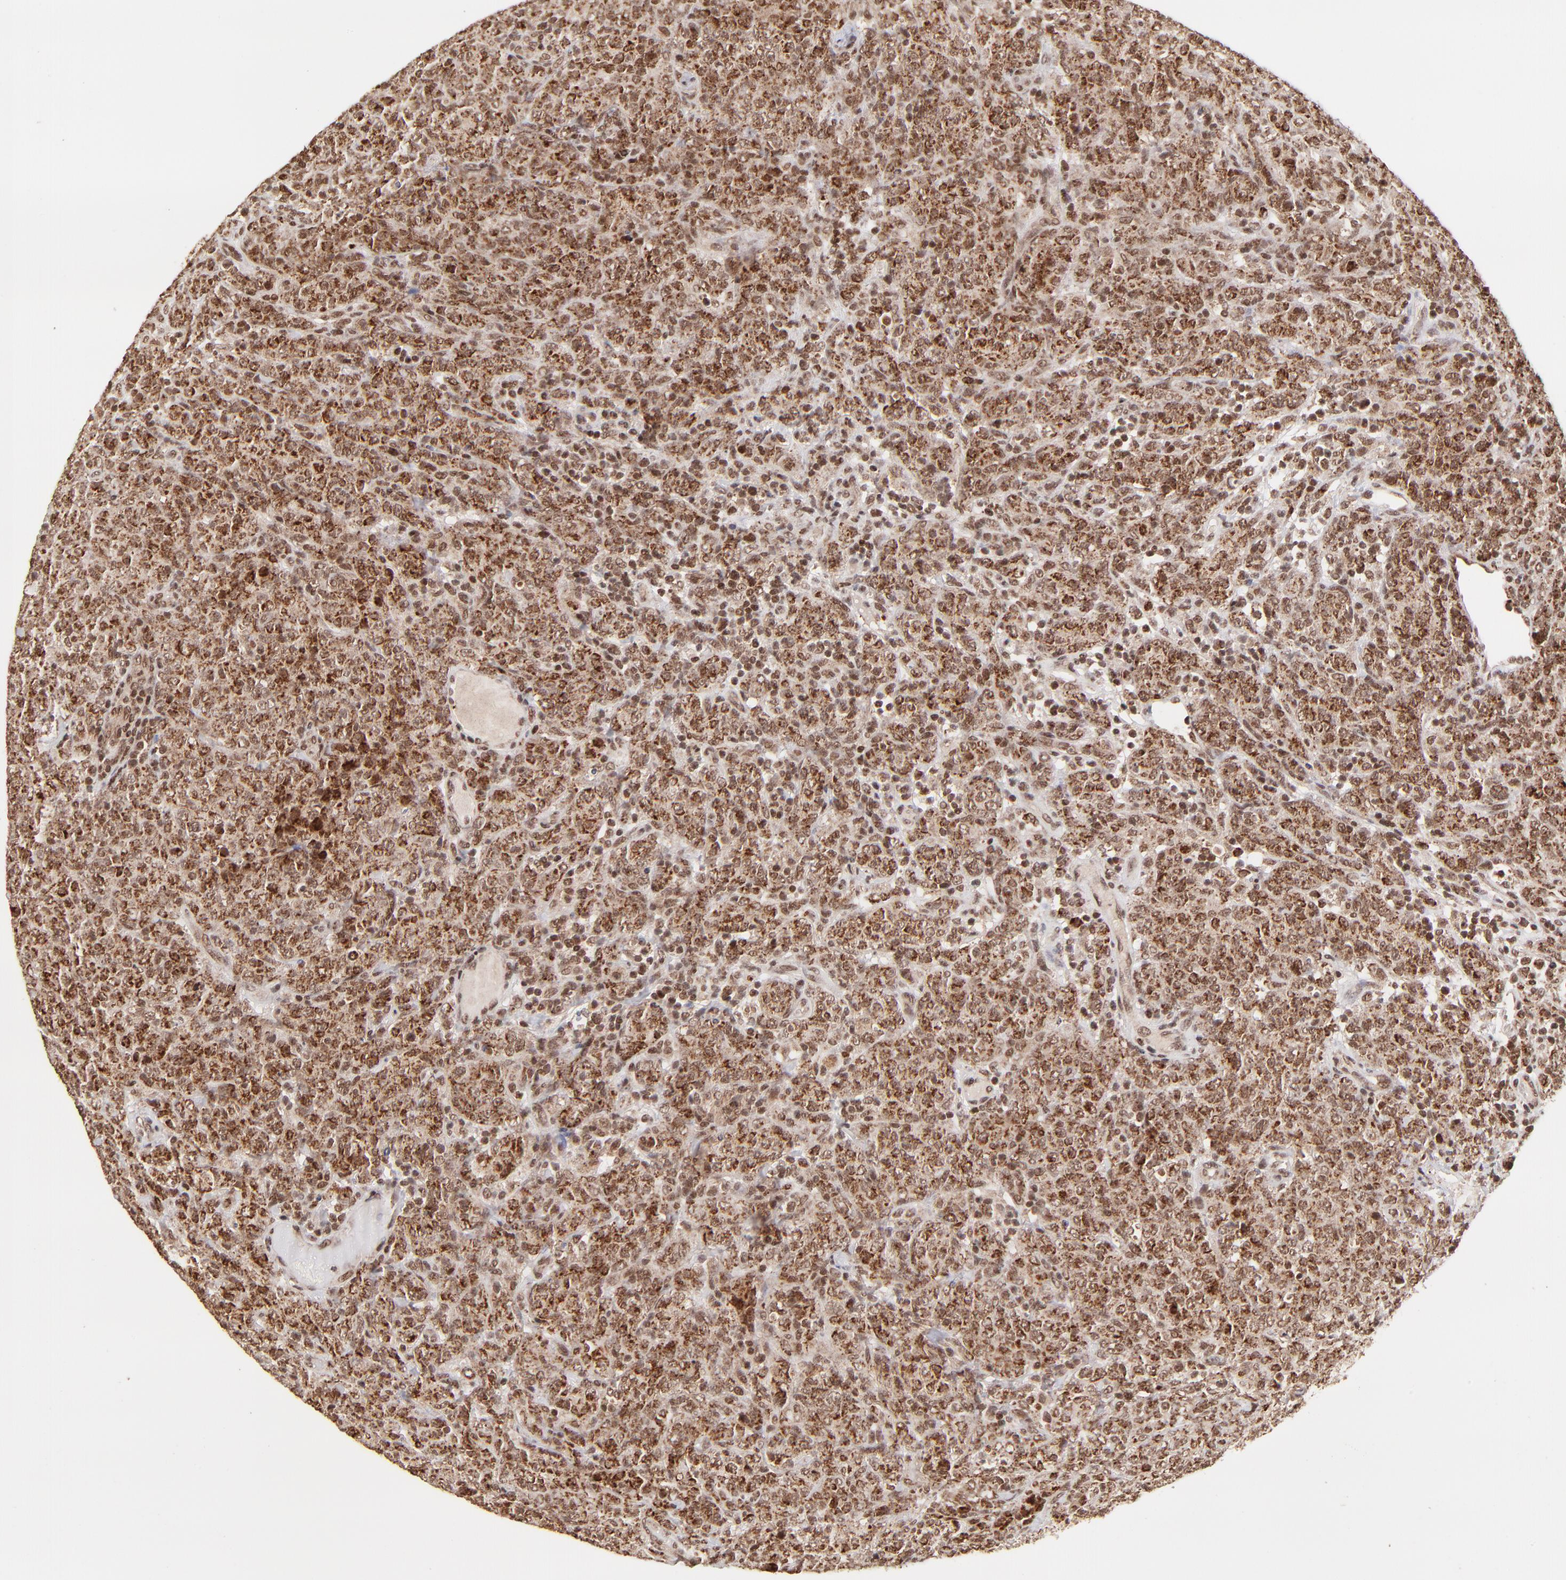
{"staining": {"intensity": "strong", "quantity": ">75%", "location": "cytoplasmic/membranous,nuclear"}, "tissue": "lymphoma", "cell_type": "Tumor cells", "image_type": "cancer", "snomed": [{"axis": "morphology", "description": "Malignant lymphoma, non-Hodgkin's type, High grade"}, {"axis": "topography", "description": "Tonsil"}], "caption": "Approximately >75% of tumor cells in malignant lymphoma, non-Hodgkin's type (high-grade) reveal strong cytoplasmic/membranous and nuclear protein positivity as visualized by brown immunohistochemical staining.", "gene": "MED15", "patient": {"sex": "female", "age": 36}}